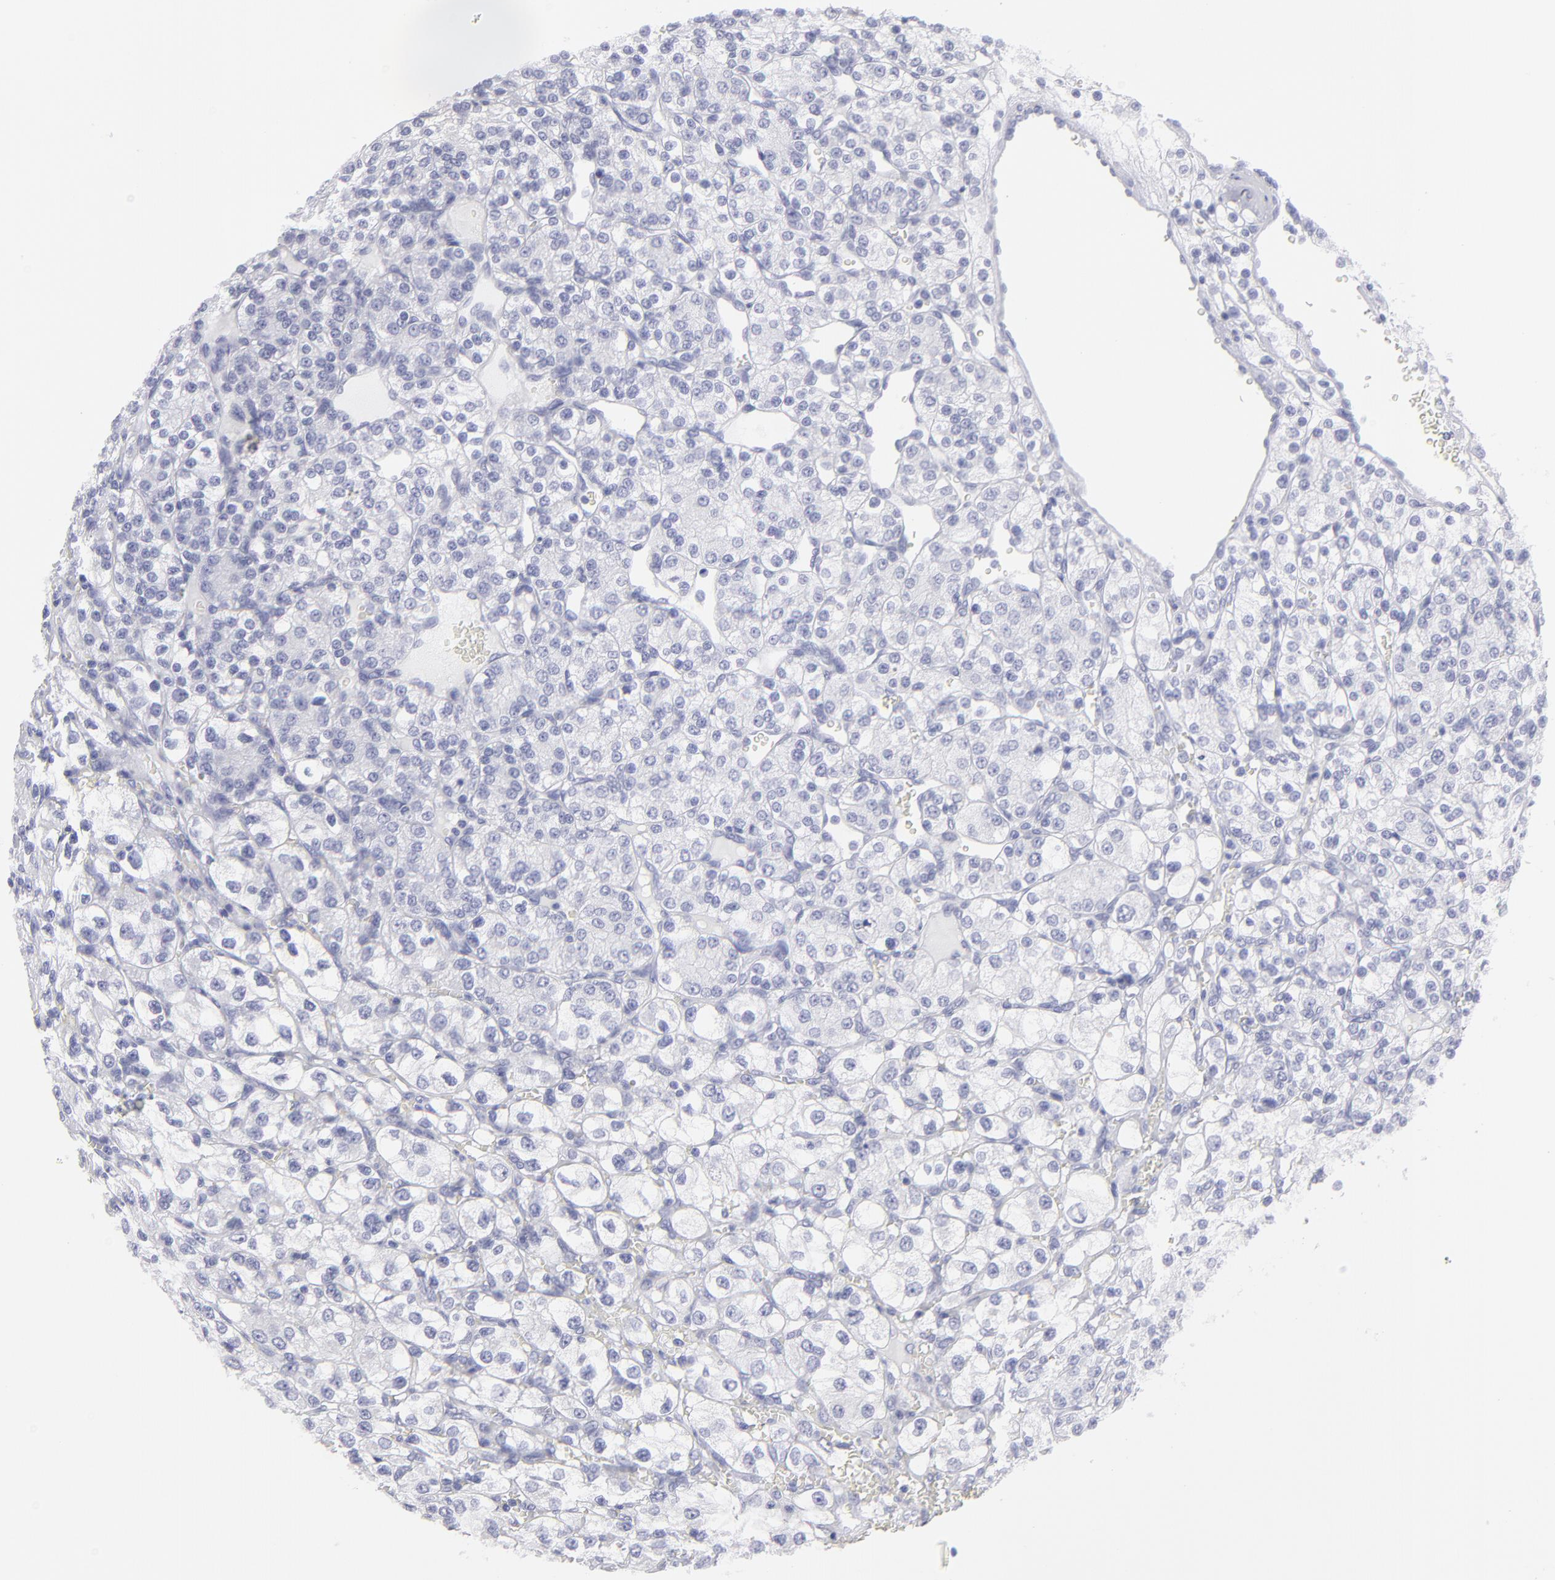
{"staining": {"intensity": "negative", "quantity": "none", "location": "none"}, "tissue": "renal cancer", "cell_type": "Tumor cells", "image_type": "cancer", "snomed": [{"axis": "morphology", "description": "Adenocarcinoma, NOS"}, {"axis": "topography", "description": "Kidney"}], "caption": "The histopathology image demonstrates no significant expression in tumor cells of renal cancer.", "gene": "CALR", "patient": {"sex": "female", "age": 62}}